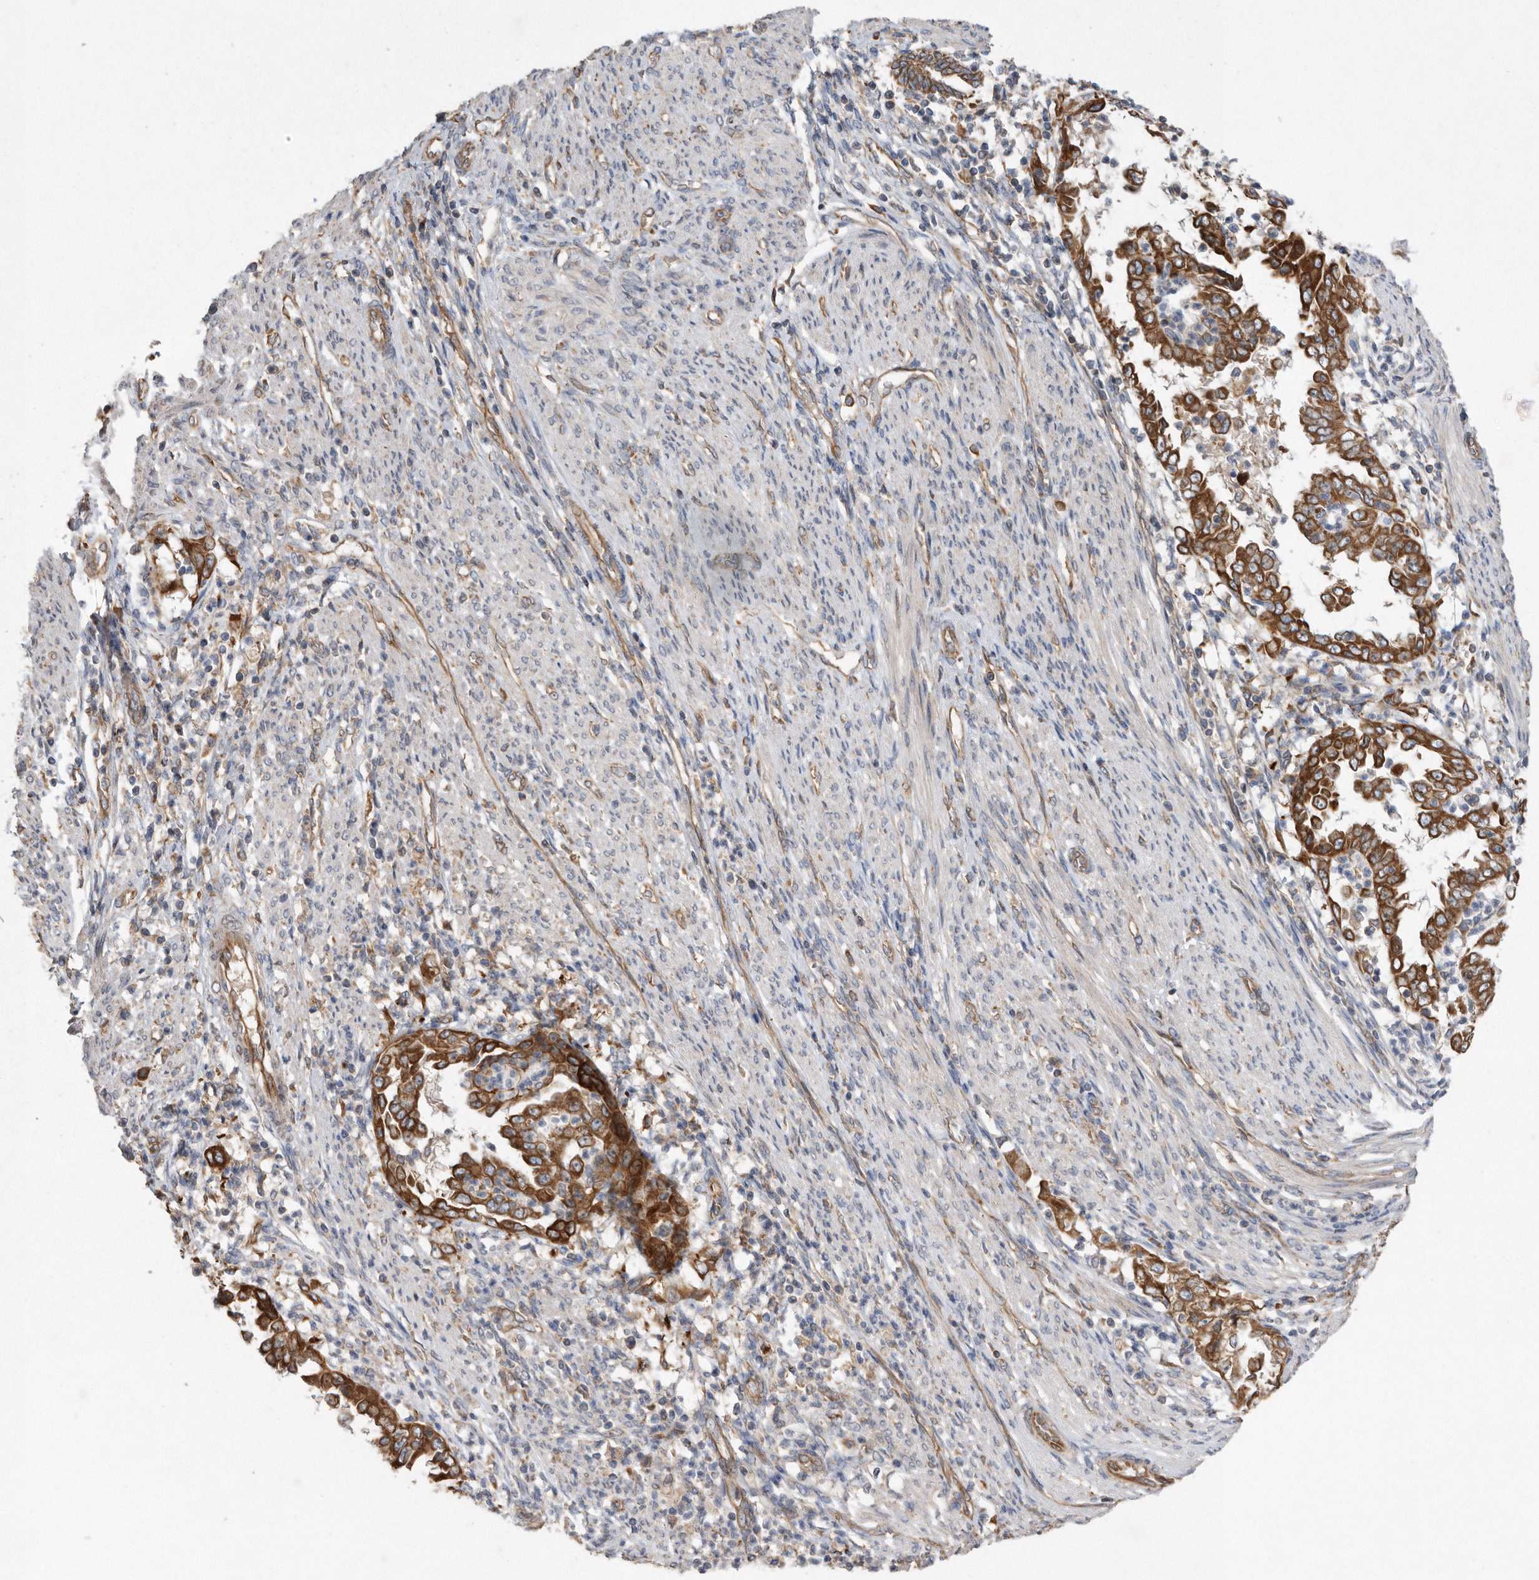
{"staining": {"intensity": "strong", "quantity": ">75%", "location": "cytoplasmic/membranous"}, "tissue": "endometrial cancer", "cell_type": "Tumor cells", "image_type": "cancer", "snomed": [{"axis": "morphology", "description": "Adenocarcinoma, NOS"}, {"axis": "topography", "description": "Endometrium"}], "caption": "DAB (3,3'-diaminobenzidine) immunohistochemical staining of human endometrial cancer (adenocarcinoma) reveals strong cytoplasmic/membranous protein expression in about >75% of tumor cells.", "gene": "PON2", "patient": {"sex": "female", "age": 85}}